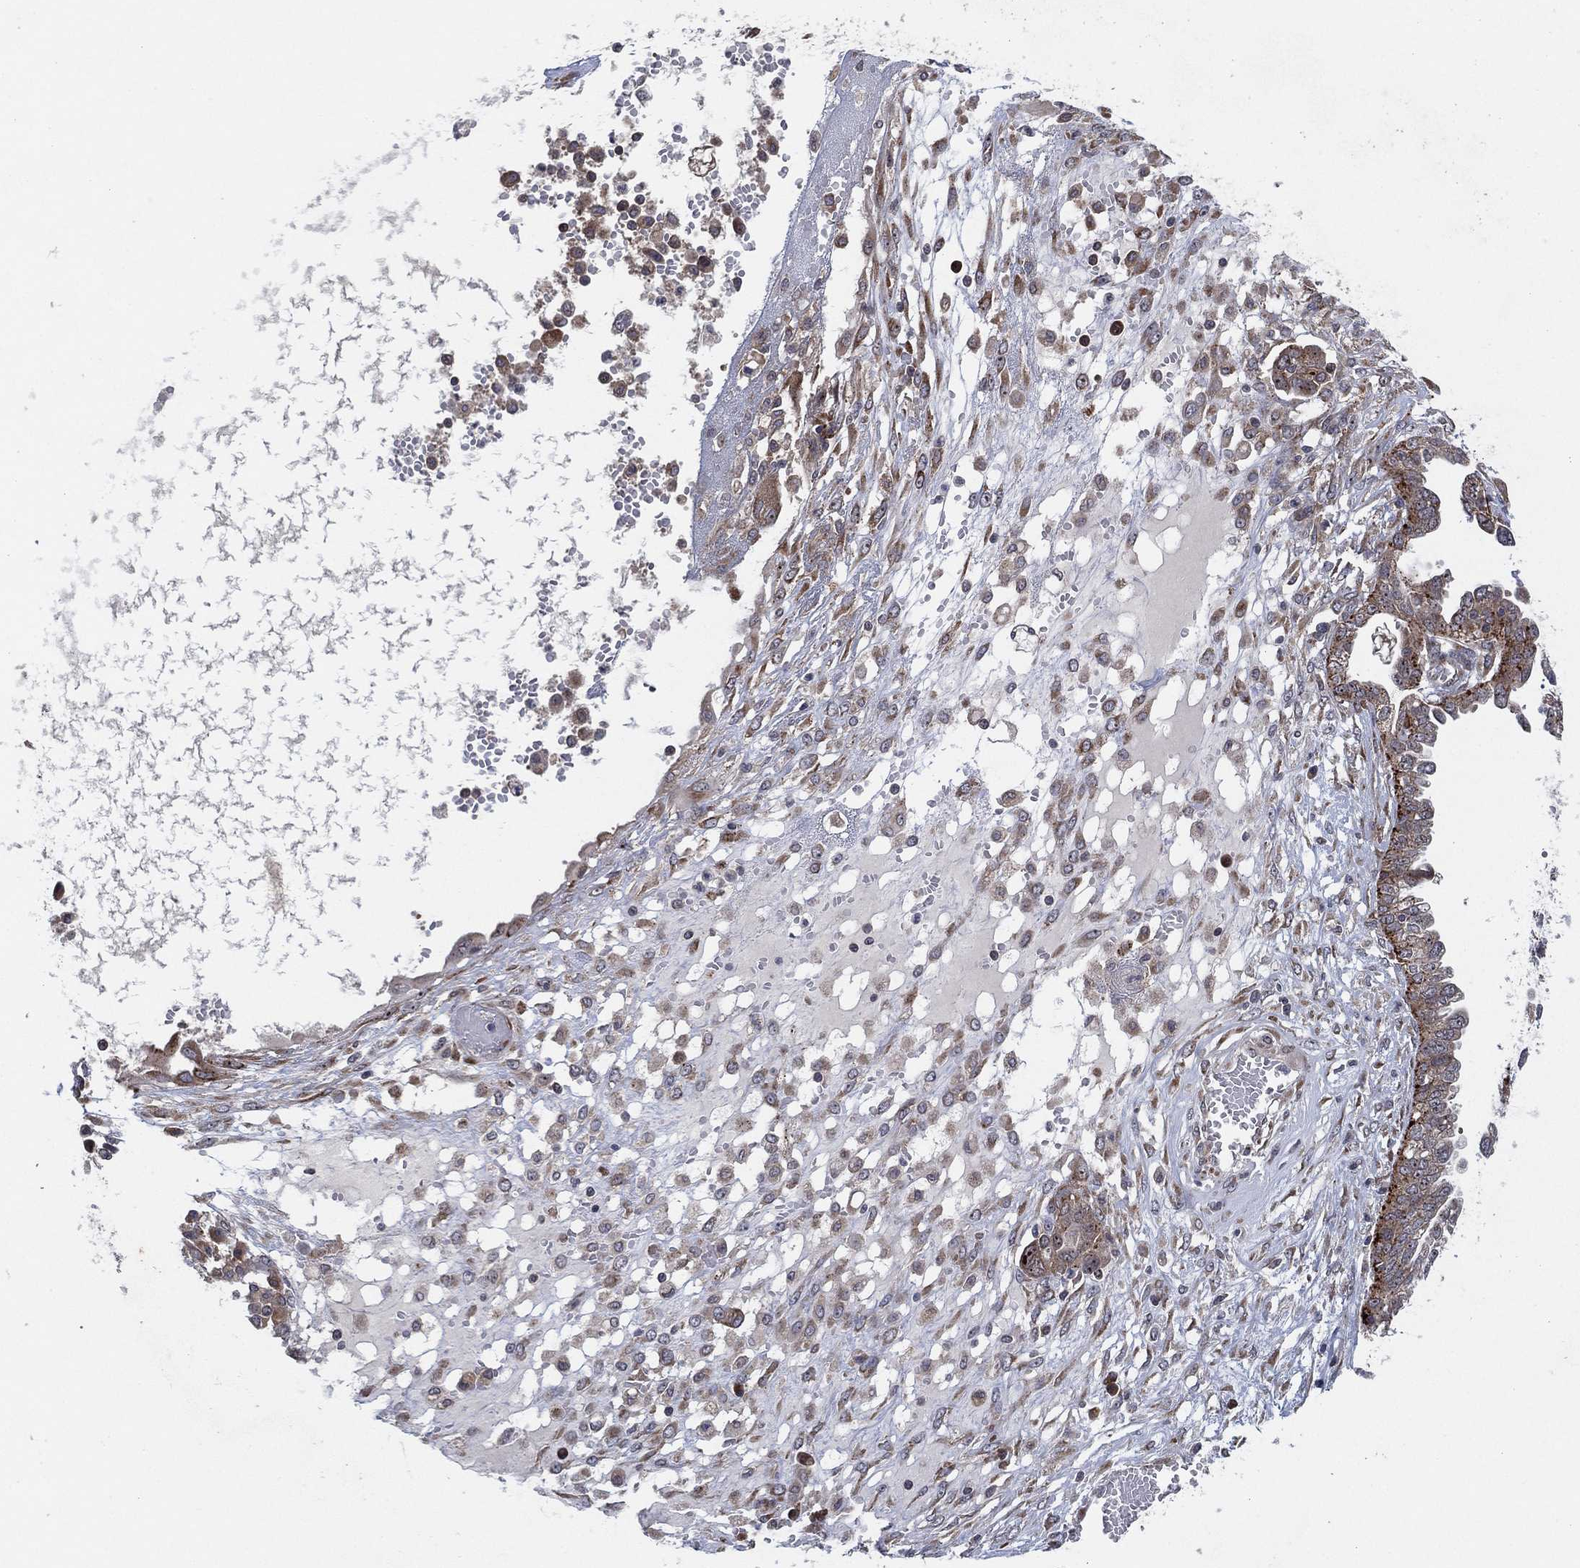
{"staining": {"intensity": "weak", "quantity": "<25%", "location": "cytoplasmic/membranous"}, "tissue": "ovarian cancer", "cell_type": "Tumor cells", "image_type": "cancer", "snomed": [{"axis": "morphology", "description": "Cystadenocarcinoma, serous, NOS"}, {"axis": "topography", "description": "Ovary"}], "caption": "There is no significant positivity in tumor cells of serous cystadenocarcinoma (ovarian).", "gene": "FAM104A", "patient": {"sex": "female", "age": 67}}